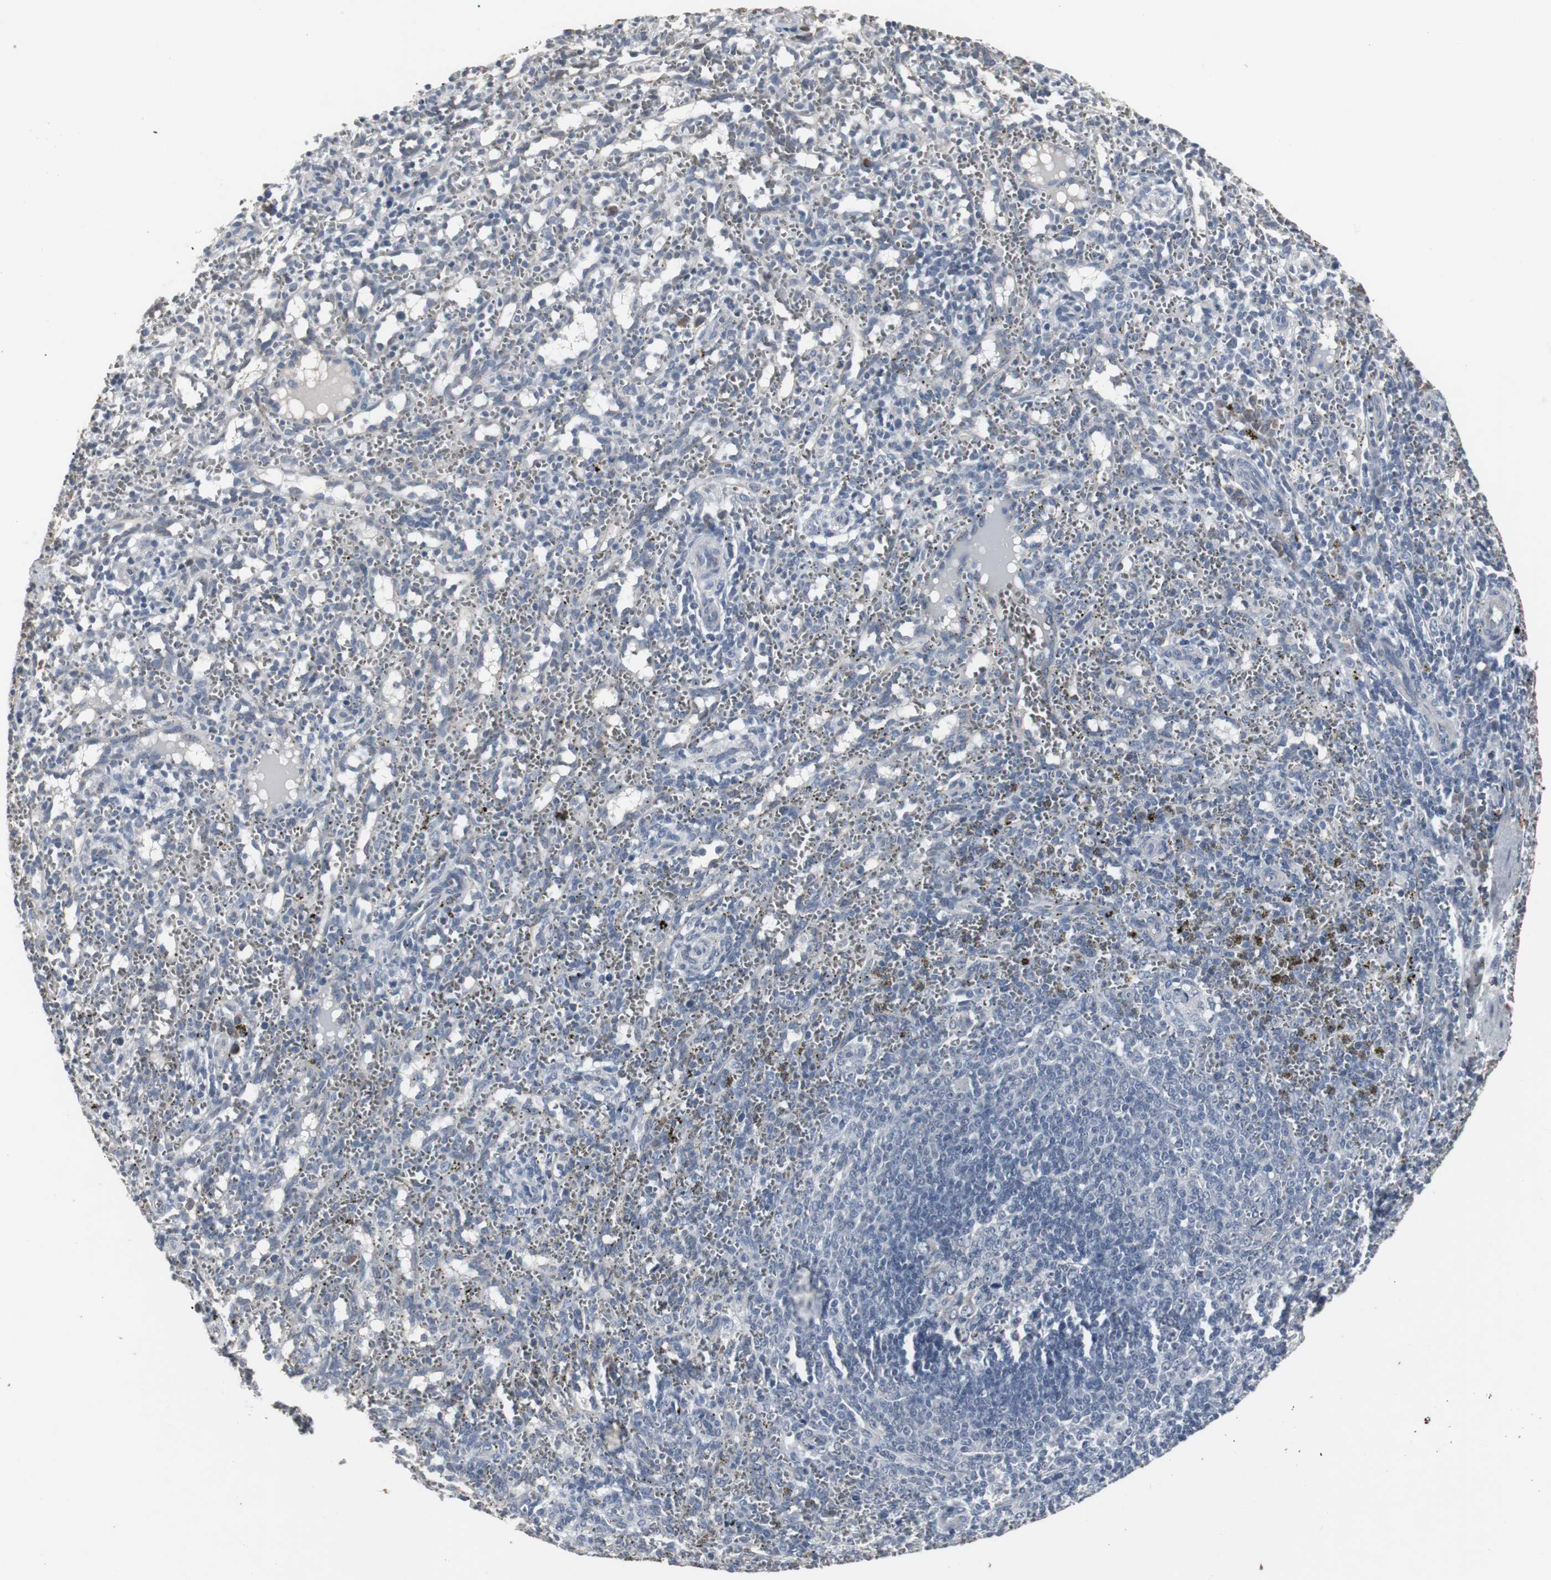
{"staining": {"intensity": "negative", "quantity": "none", "location": "none"}, "tissue": "spleen", "cell_type": "Cells in red pulp", "image_type": "normal", "snomed": [{"axis": "morphology", "description": "Normal tissue, NOS"}, {"axis": "topography", "description": "Spleen"}], "caption": "The histopathology image reveals no significant staining in cells in red pulp of spleen.", "gene": "ACAA1", "patient": {"sex": "female", "age": 10}}